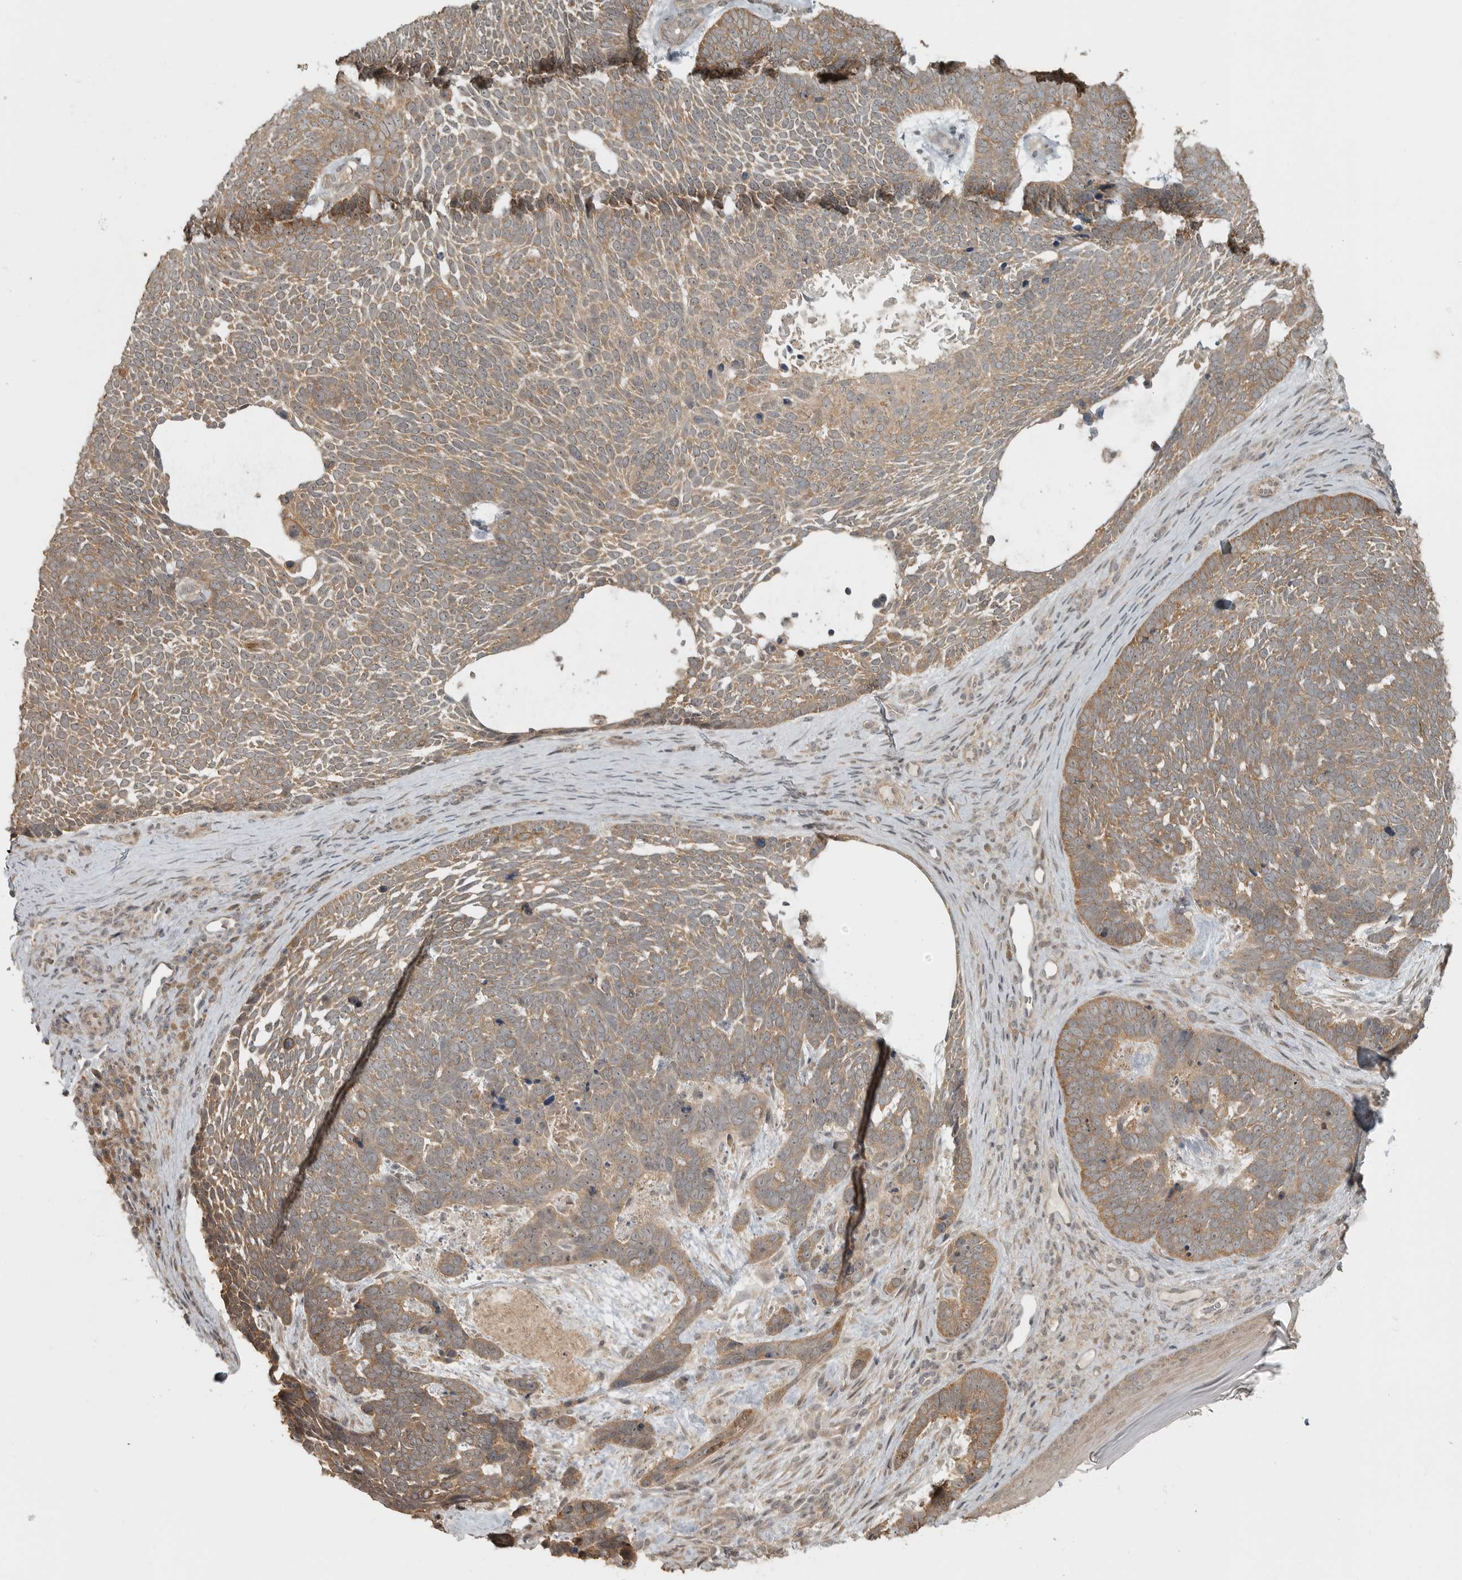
{"staining": {"intensity": "moderate", "quantity": ">75%", "location": "cytoplasmic/membranous"}, "tissue": "skin cancer", "cell_type": "Tumor cells", "image_type": "cancer", "snomed": [{"axis": "morphology", "description": "Basal cell carcinoma"}, {"axis": "topography", "description": "Skin"}], "caption": "Human skin basal cell carcinoma stained with a protein marker reveals moderate staining in tumor cells.", "gene": "LLGL1", "patient": {"sex": "female", "age": 85}}